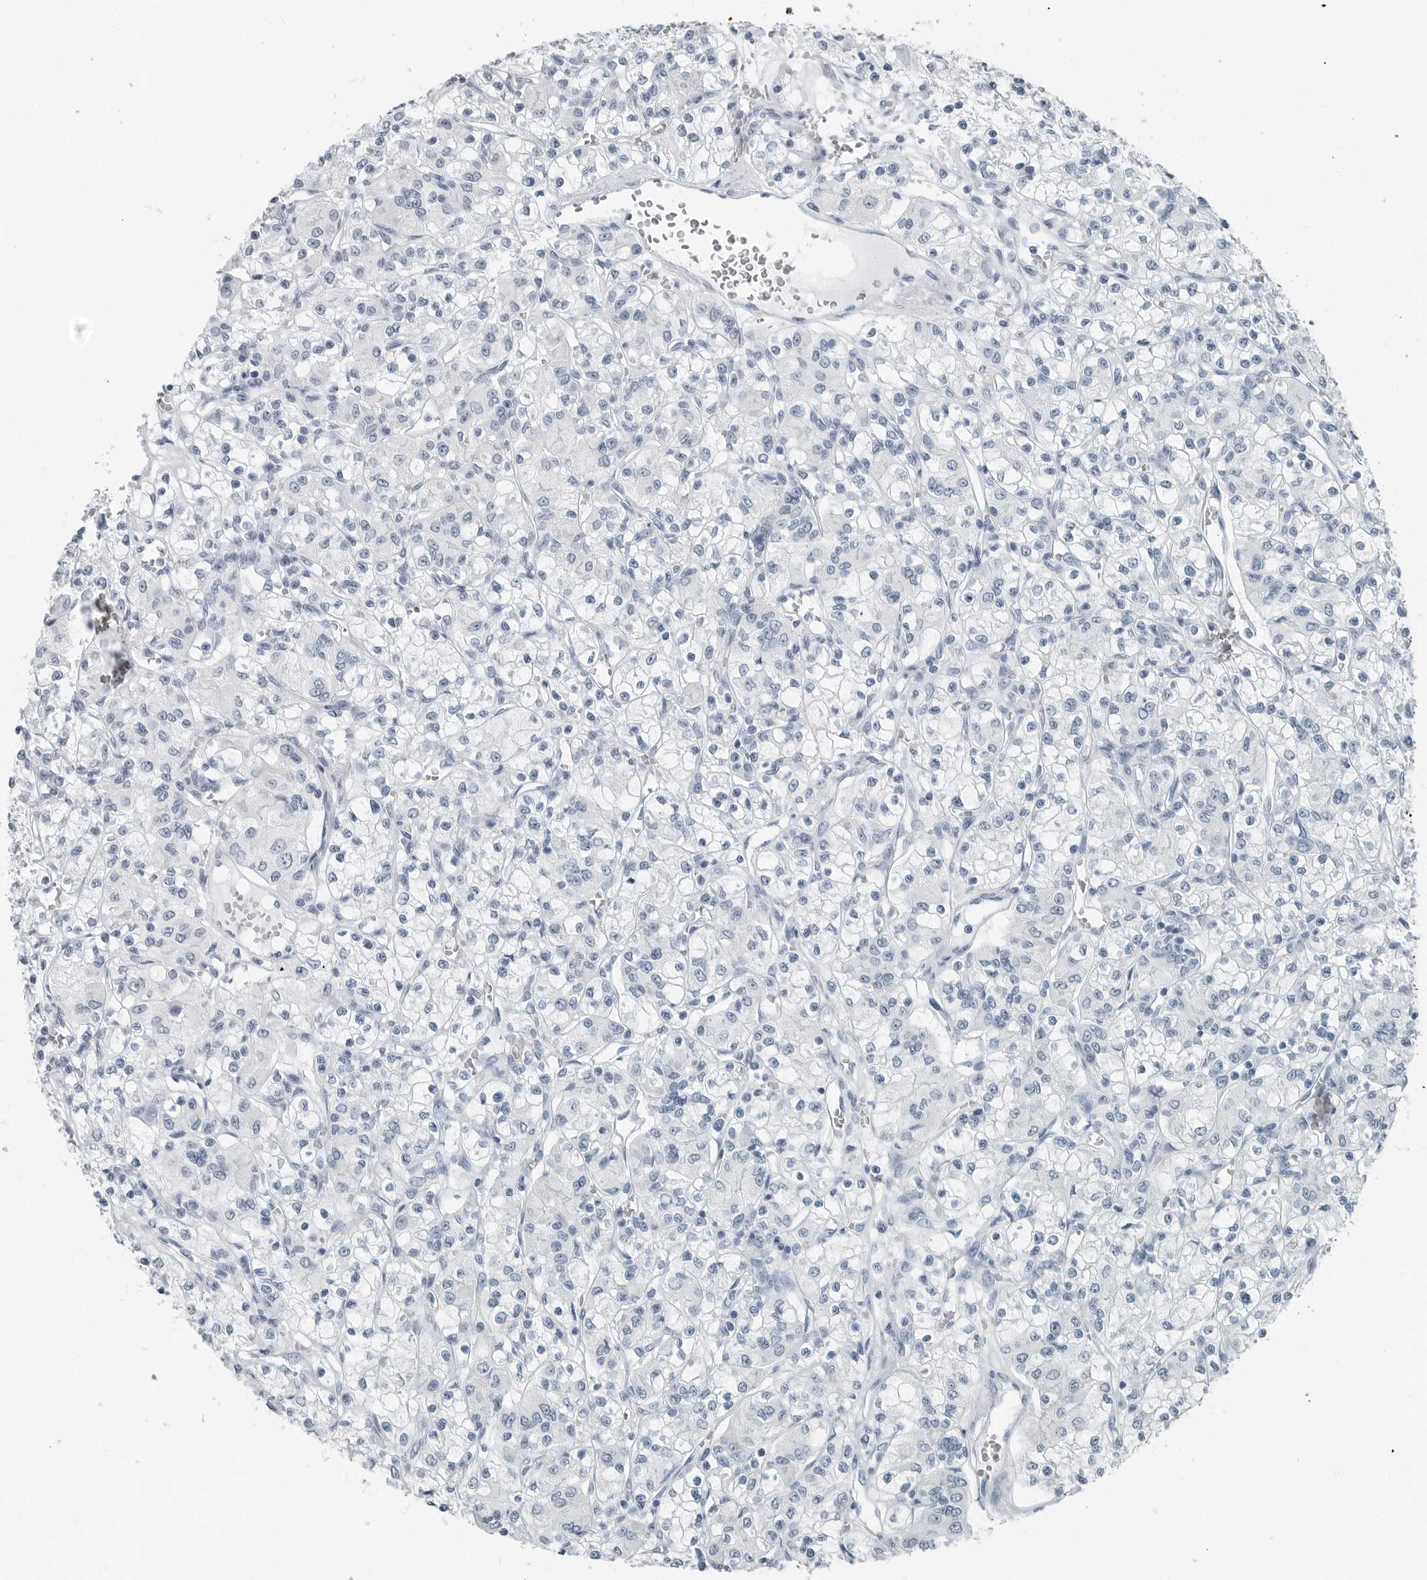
{"staining": {"intensity": "negative", "quantity": "none", "location": "none"}, "tissue": "renal cancer", "cell_type": "Tumor cells", "image_type": "cancer", "snomed": [{"axis": "morphology", "description": "Adenocarcinoma, NOS"}, {"axis": "topography", "description": "Kidney"}], "caption": "Photomicrograph shows no significant protein staining in tumor cells of adenocarcinoma (renal). Brightfield microscopy of immunohistochemistry stained with DAB (brown) and hematoxylin (blue), captured at high magnification.", "gene": "FABP6", "patient": {"sex": "female", "age": 59}}